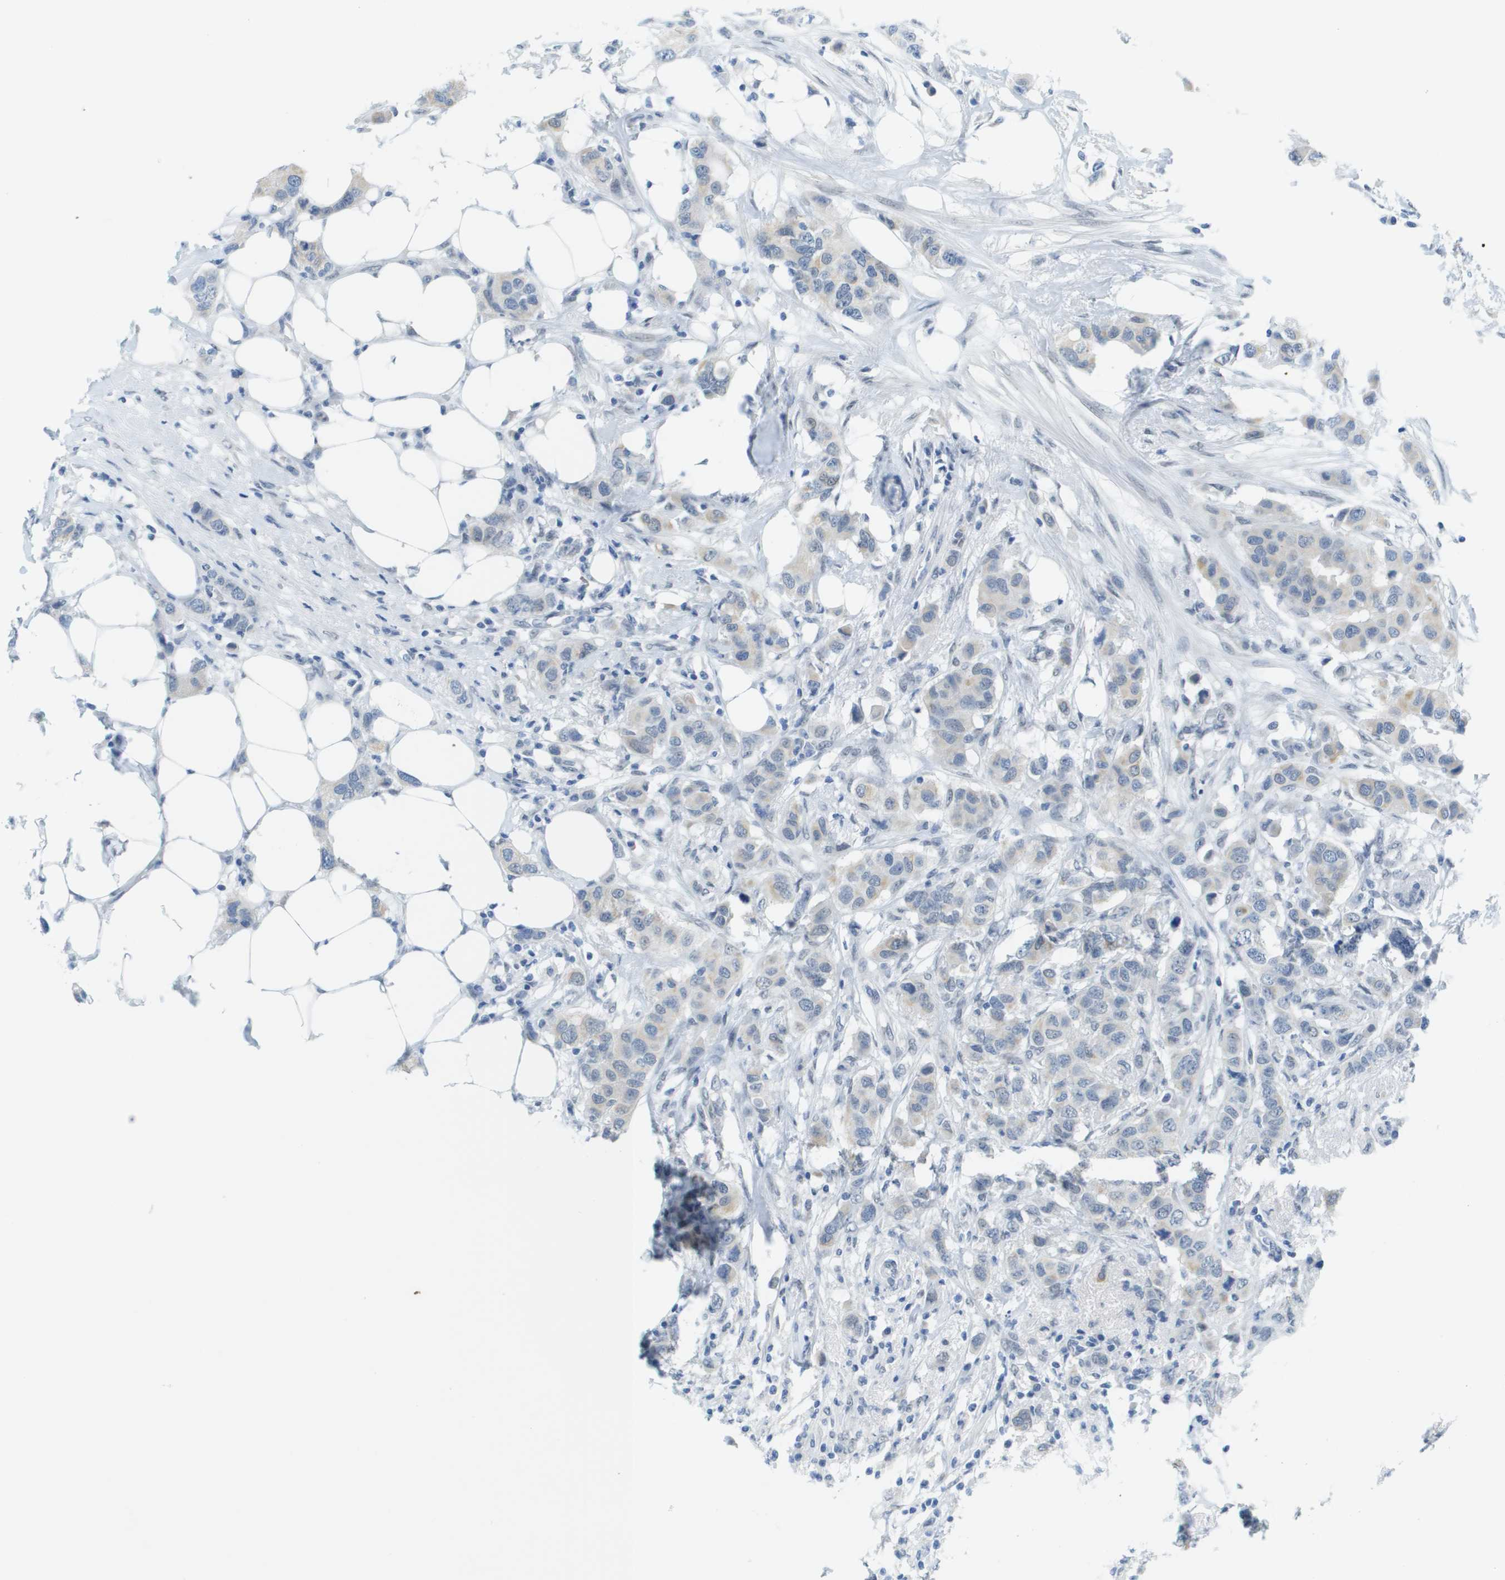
{"staining": {"intensity": "negative", "quantity": "none", "location": "none"}, "tissue": "breast cancer", "cell_type": "Tumor cells", "image_type": "cancer", "snomed": [{"axis": "morphology", "description": "Duct carcinoma"}, {"axis": "topography", "description": "Breast"}], "caption": "Tumor cells are negative for brown protein staining in breast invasive ductal carcinoma. (Stains: DAB immunohistochemistry with hematoxylin counter stain, Microscopy: brightfield microscopy at high magnification).", "gene": "ARID1B", "patient": {"sex": "female", "age": 50}}